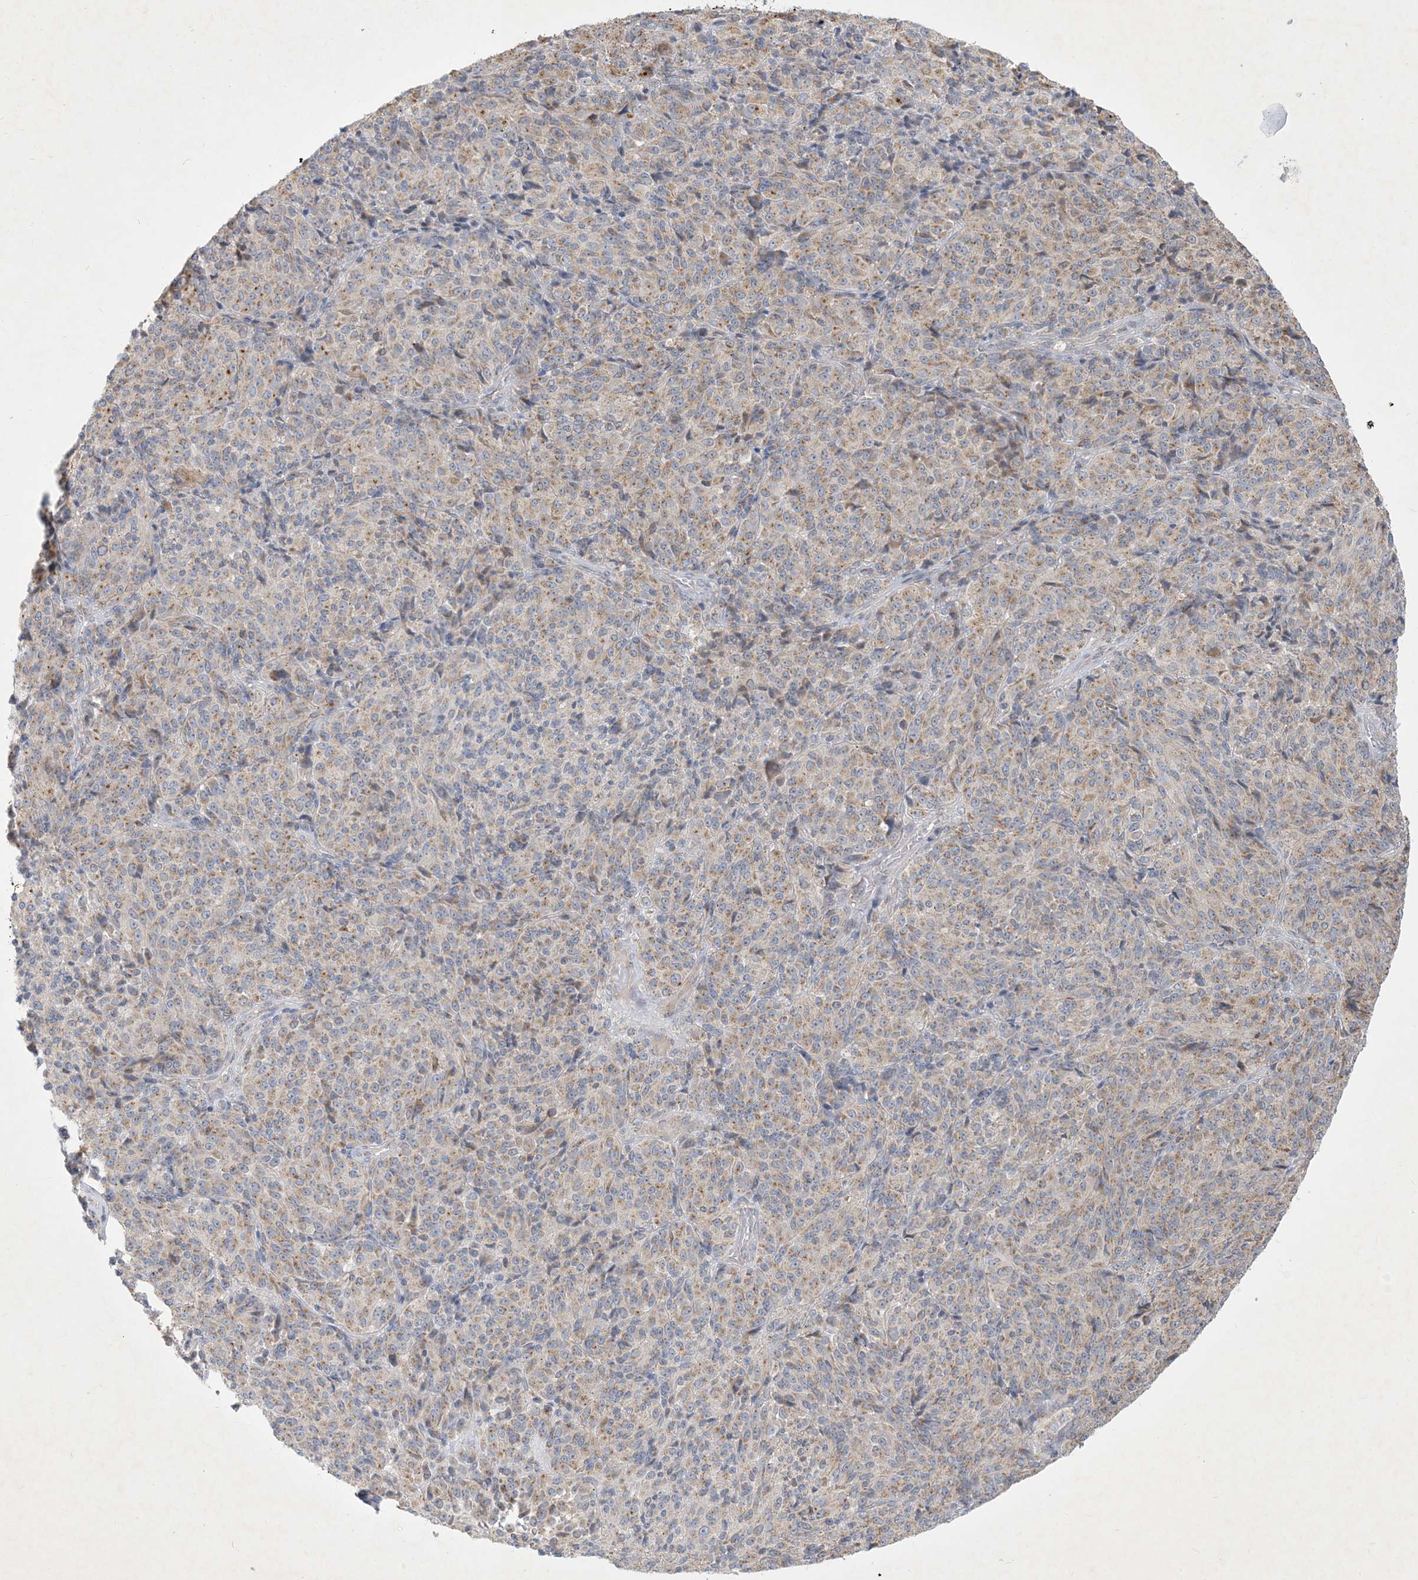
{"staining": {"intensity": "weak", "quantity": ">75%", "location": "cytoplasmic/membranous"}, "tissue": "melanoma", "cell_type": "Tumor cells", "image_type": "cancer", "snomed": [{"axis": "morphology", "description": "Malignant melanoma, Metastatic site"}, {"axis": "topography", "description": "Brain"}], "caption": "About >75% of tumor cells in human melanoma display weak cytoplasmic/membranous protein positivity as visualized by brown immunohistochemical staining.", "gene": "CCDC14", "patient": {"sex": "female", "age": 56}}